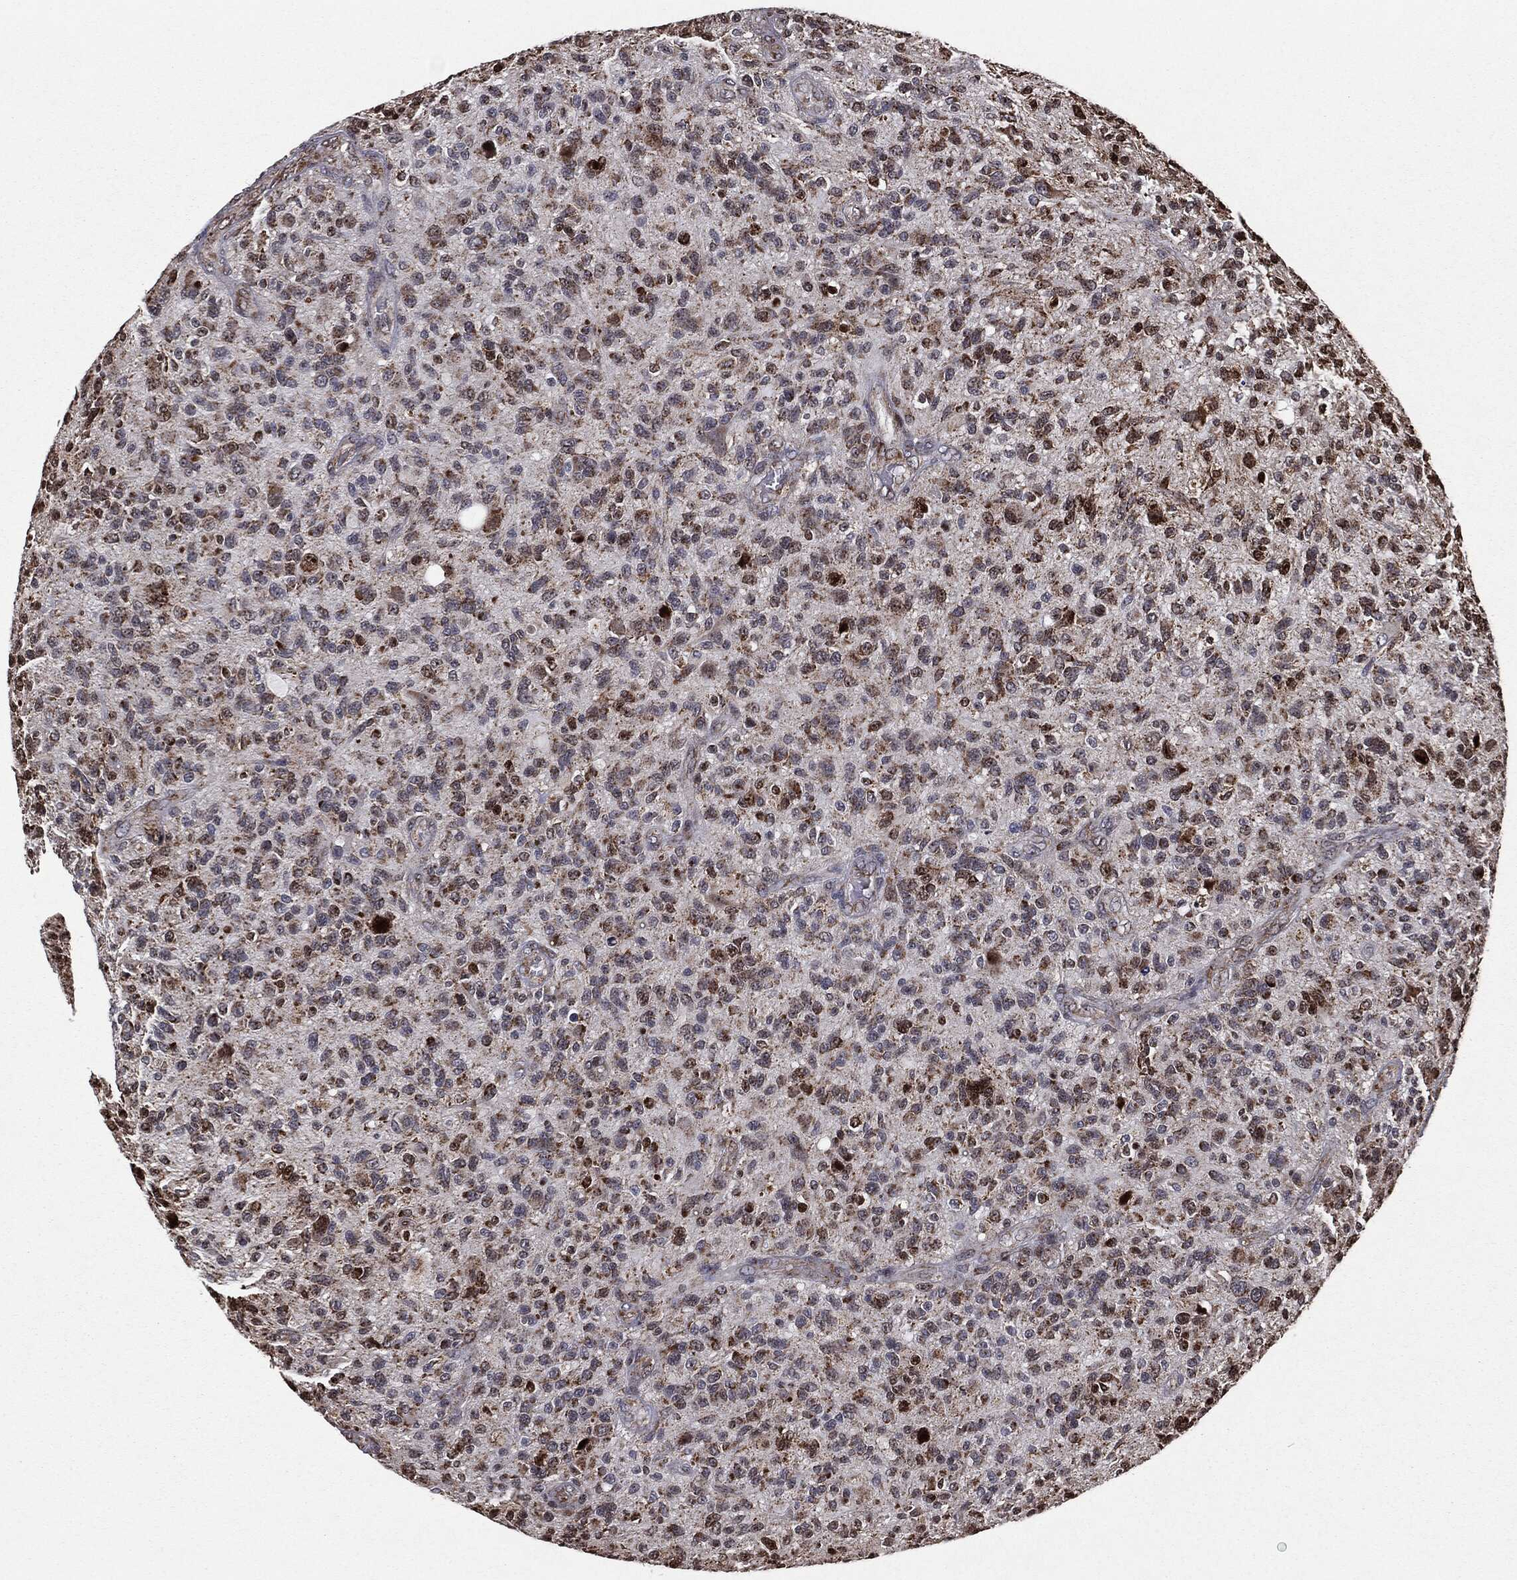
{"staining": {"intensity": "moderate", "quantity": "25%-75%", "location": "cytoplasmic/membranous,nuclear"}, "tissue": "glioma", "cell_type": "Tumor cells", "image_type": "cancer", "snomed": [{"axis": "morphology", "description": "Glioma, malignant, High grade"}, {"axis": "topography", "description": "Brain"}], "caption": "High-power microscopy captured an IHC micrograph of glioma, revealing moderate cytoplasmic/membranous and nuclear positivity in approximately 25%-75% of tumor cells.", "gene": "CHCHD2", "patient": {"sex": "male", "age": 47}}